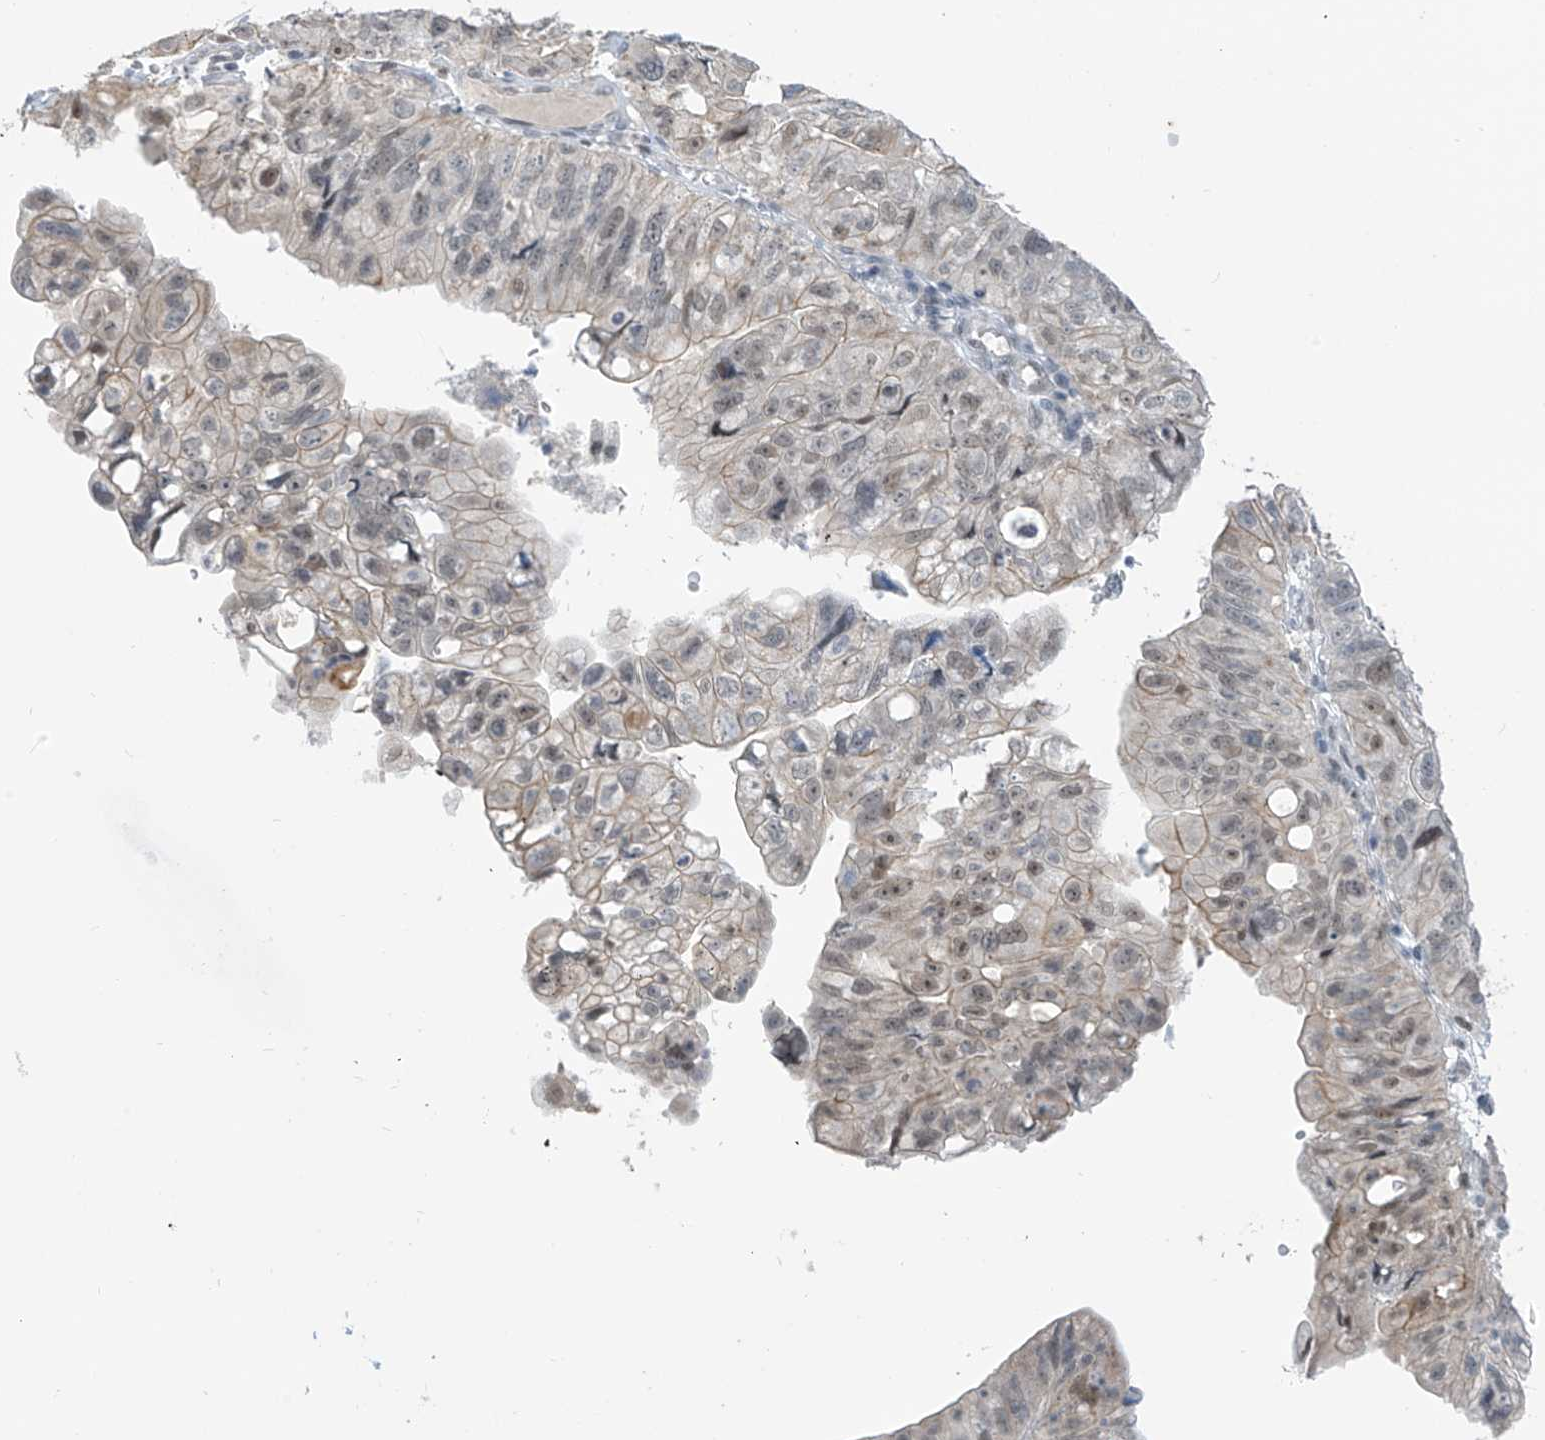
{"staining": {"intensity": "negative", "quantity": "none", "location": "none"}, "tissue": "stomach cancer", "cell_type": "Tumor cells", "image_type": "cancer", "snomed": [{"axis": "morphology", "description": "Adenocarcinoma, NOS"}, {"axis": "topography", "description": "Stomach"}], "caption": "There is no significant expression in tumor cells of adenocarcinoma (stomach). (DAB immunohistochemistry (IHC) with hematoxylin counter stain).", "gene": "METAP1D", "patient": {"sex": "male", "age": 59}}